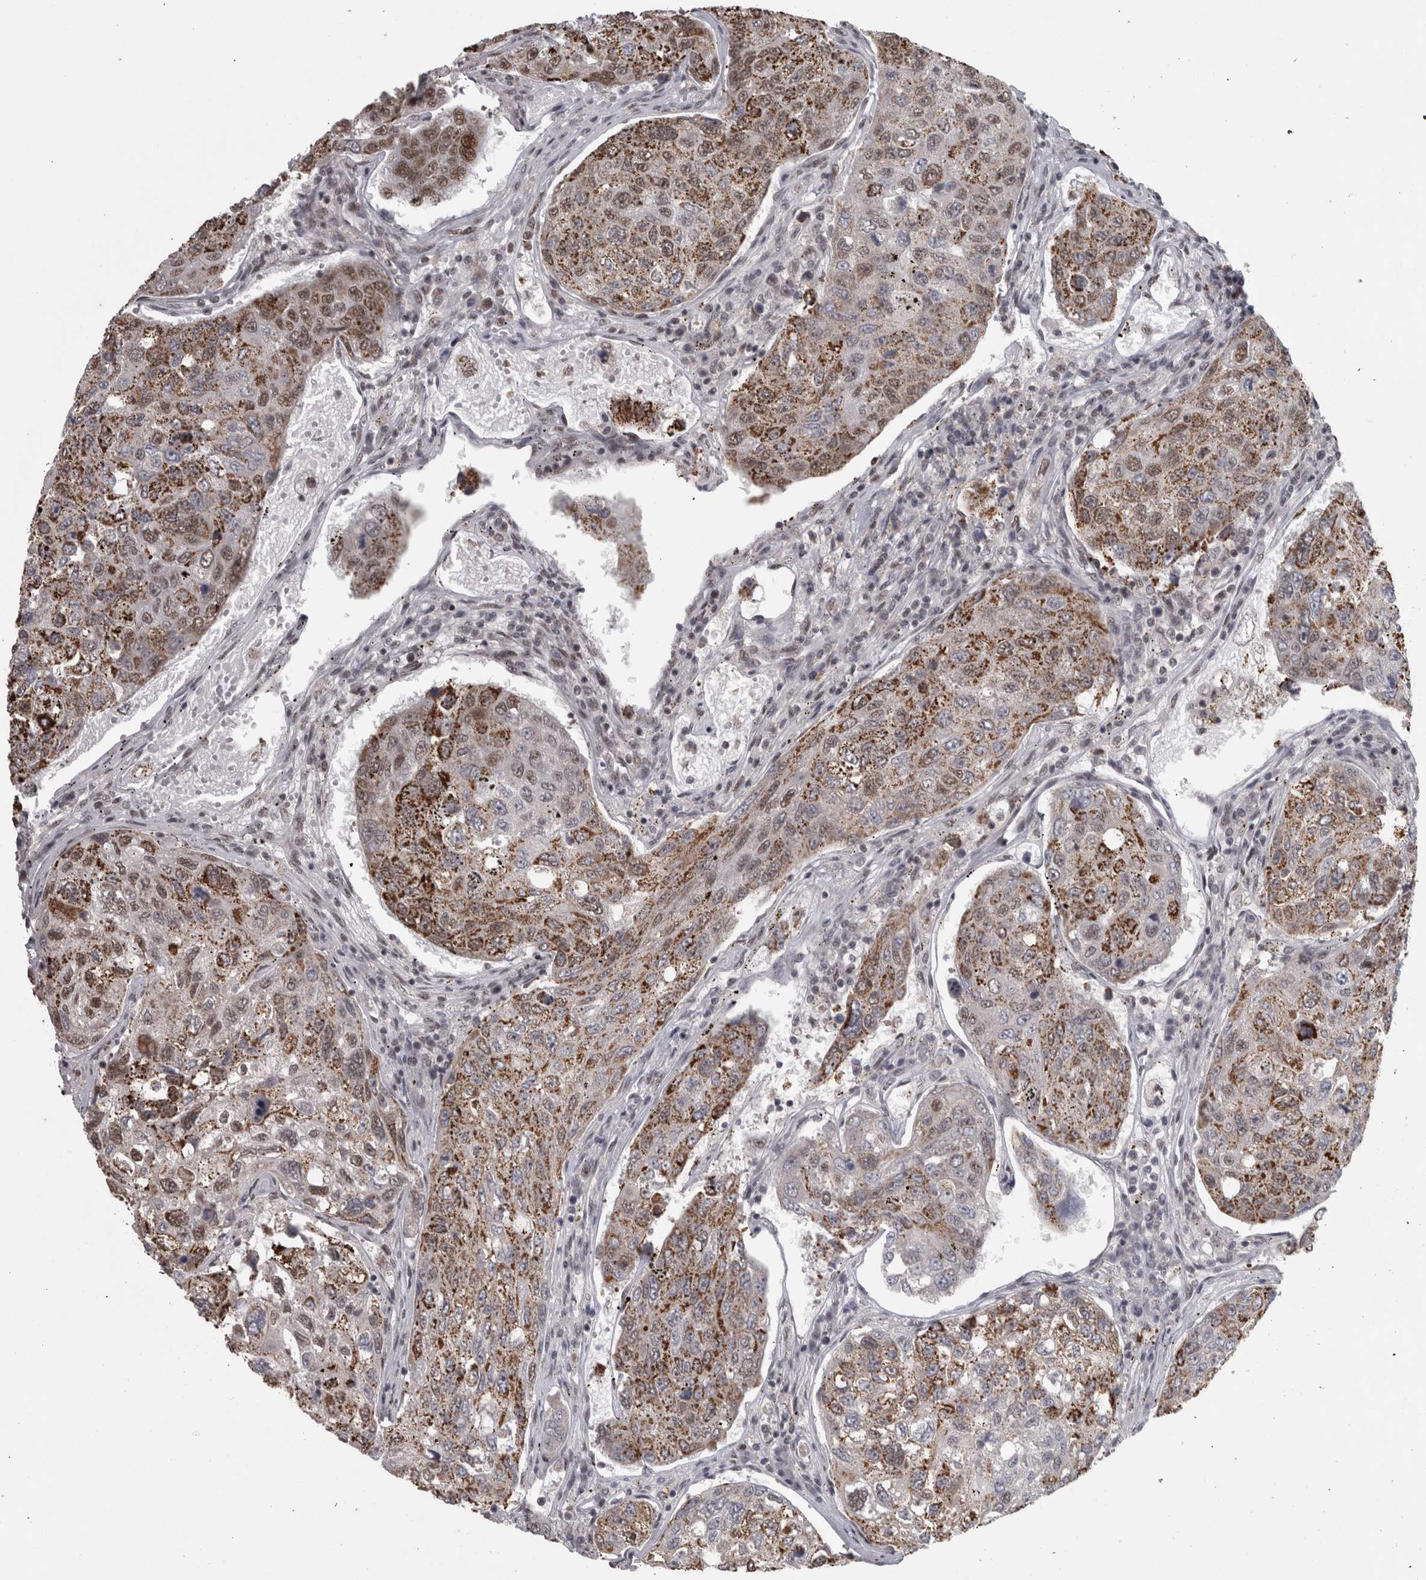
{"staining": {"intensity": "moderate", "quantity": ">75%", "location": "cytoplasmic/membranous,nuclear"}, "tissue": "urothelial cancer", "cell_type": "Tumor cells", "image_type": "cancer", "snomed": [{"axis": "morphology", "description": "Urothelial carcinoma, High grade"}, {"axis": "topography", "description": "Lymph node"}, {"axis": "topography", "description": "Urinary bladder"}], "caption": "High-grade urothelial carcinoma was stained to show a protein in brown. There is medium levels of moderate cytoplasmic/membranous and nuclear positivity in approximately >75% of tumor cells.", "gene": "MICU3", "patient": {"sex": "male", "age": 51}}